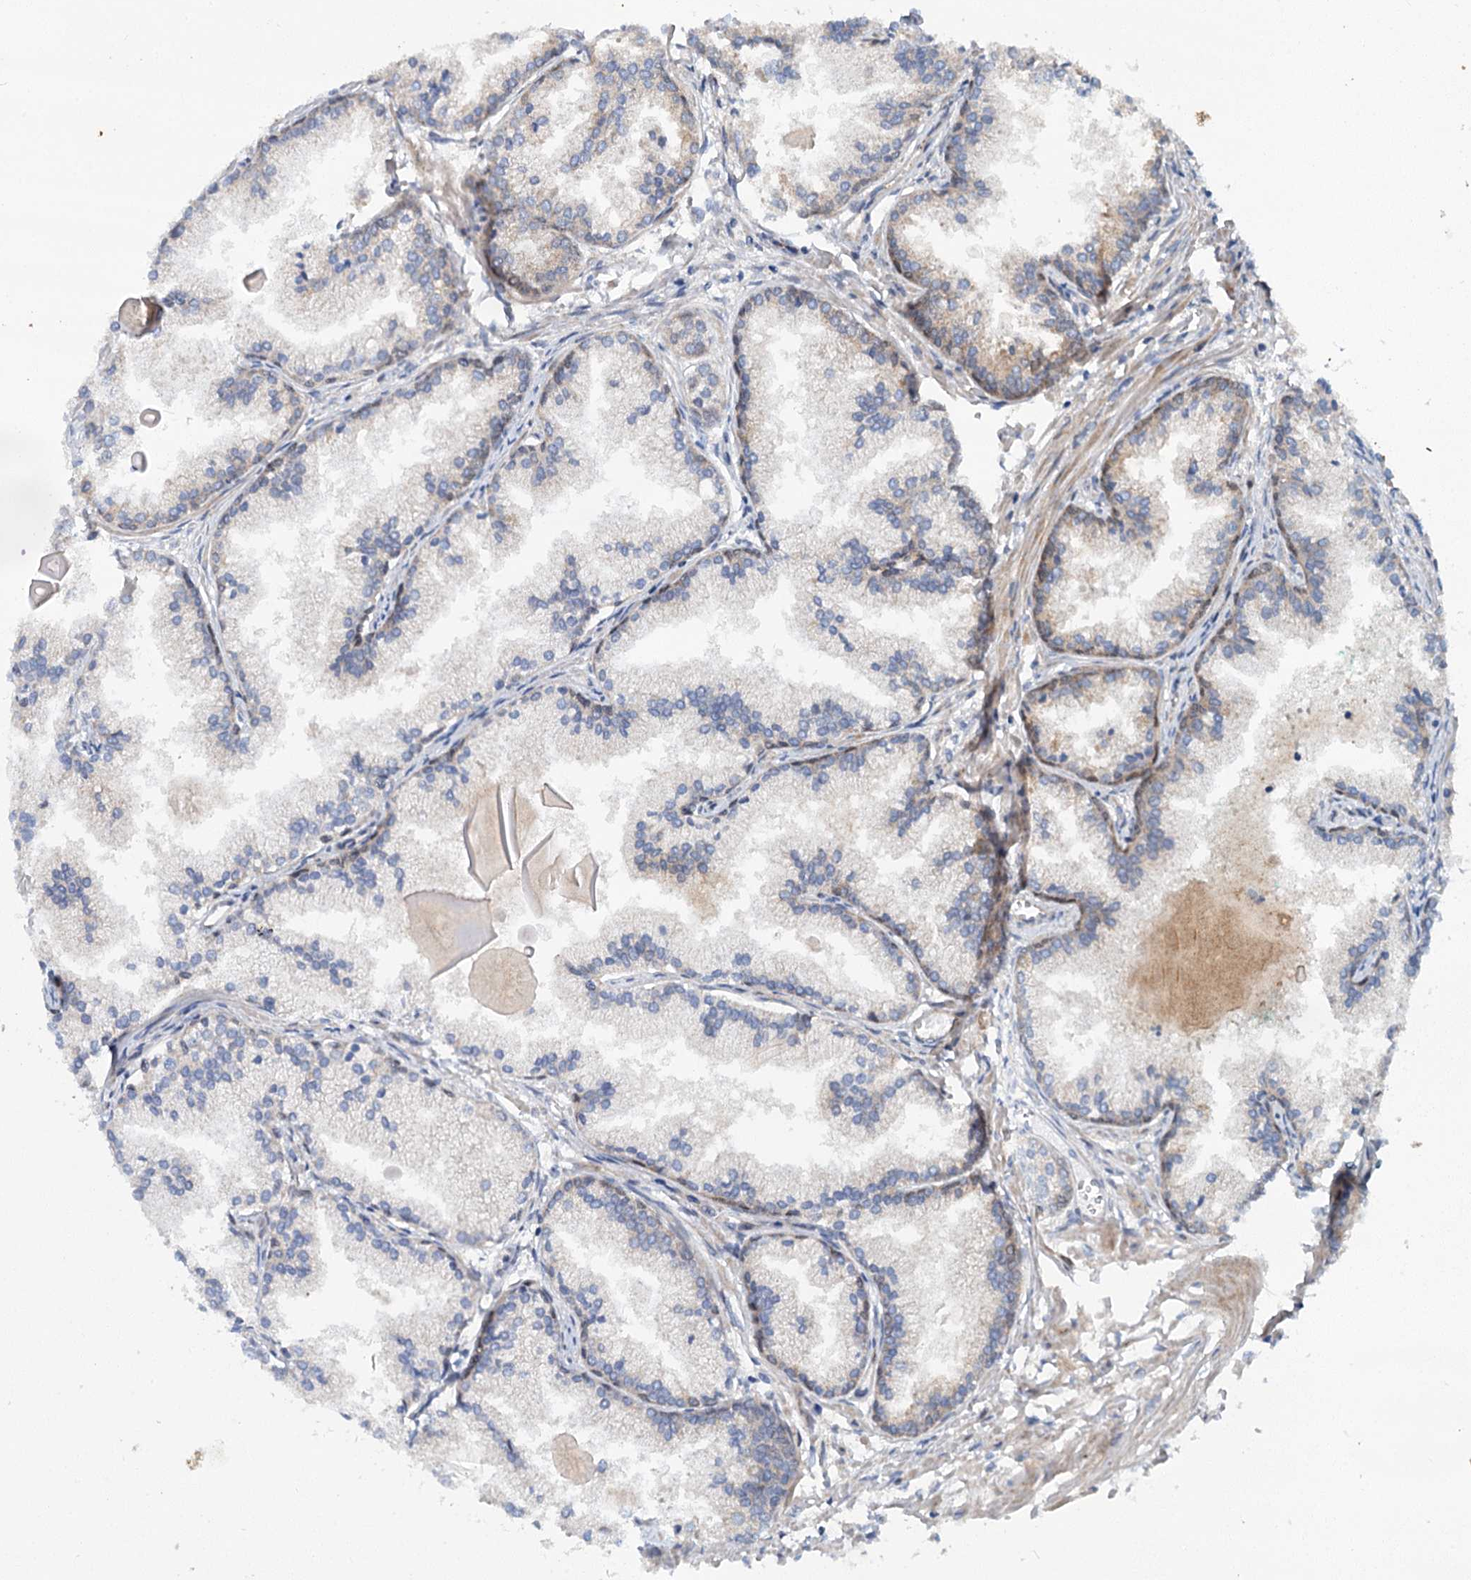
{"staining": {"intensity": "moderate", "quantity": "25%-75%", "location": "cytoplasmic/membranous"}, "tissue": "prostate cancer", "cell_type": "Tumor cells", "image_type": "cancer", "snomed": [{"axis": "morphology", "description": "Adenocarcinoma, High grade"}, {"axis": "topography", "description": "Prostate"}], "caption": "Prostate adenocarcinoma (high-grade) stained with a brown dye displays moderate cytoplasmic/membranous positive positivity in about 25%-75% of tumor cells.", "gene": "ADGRG4", "patient": {"sex": "male", "age": 68}}